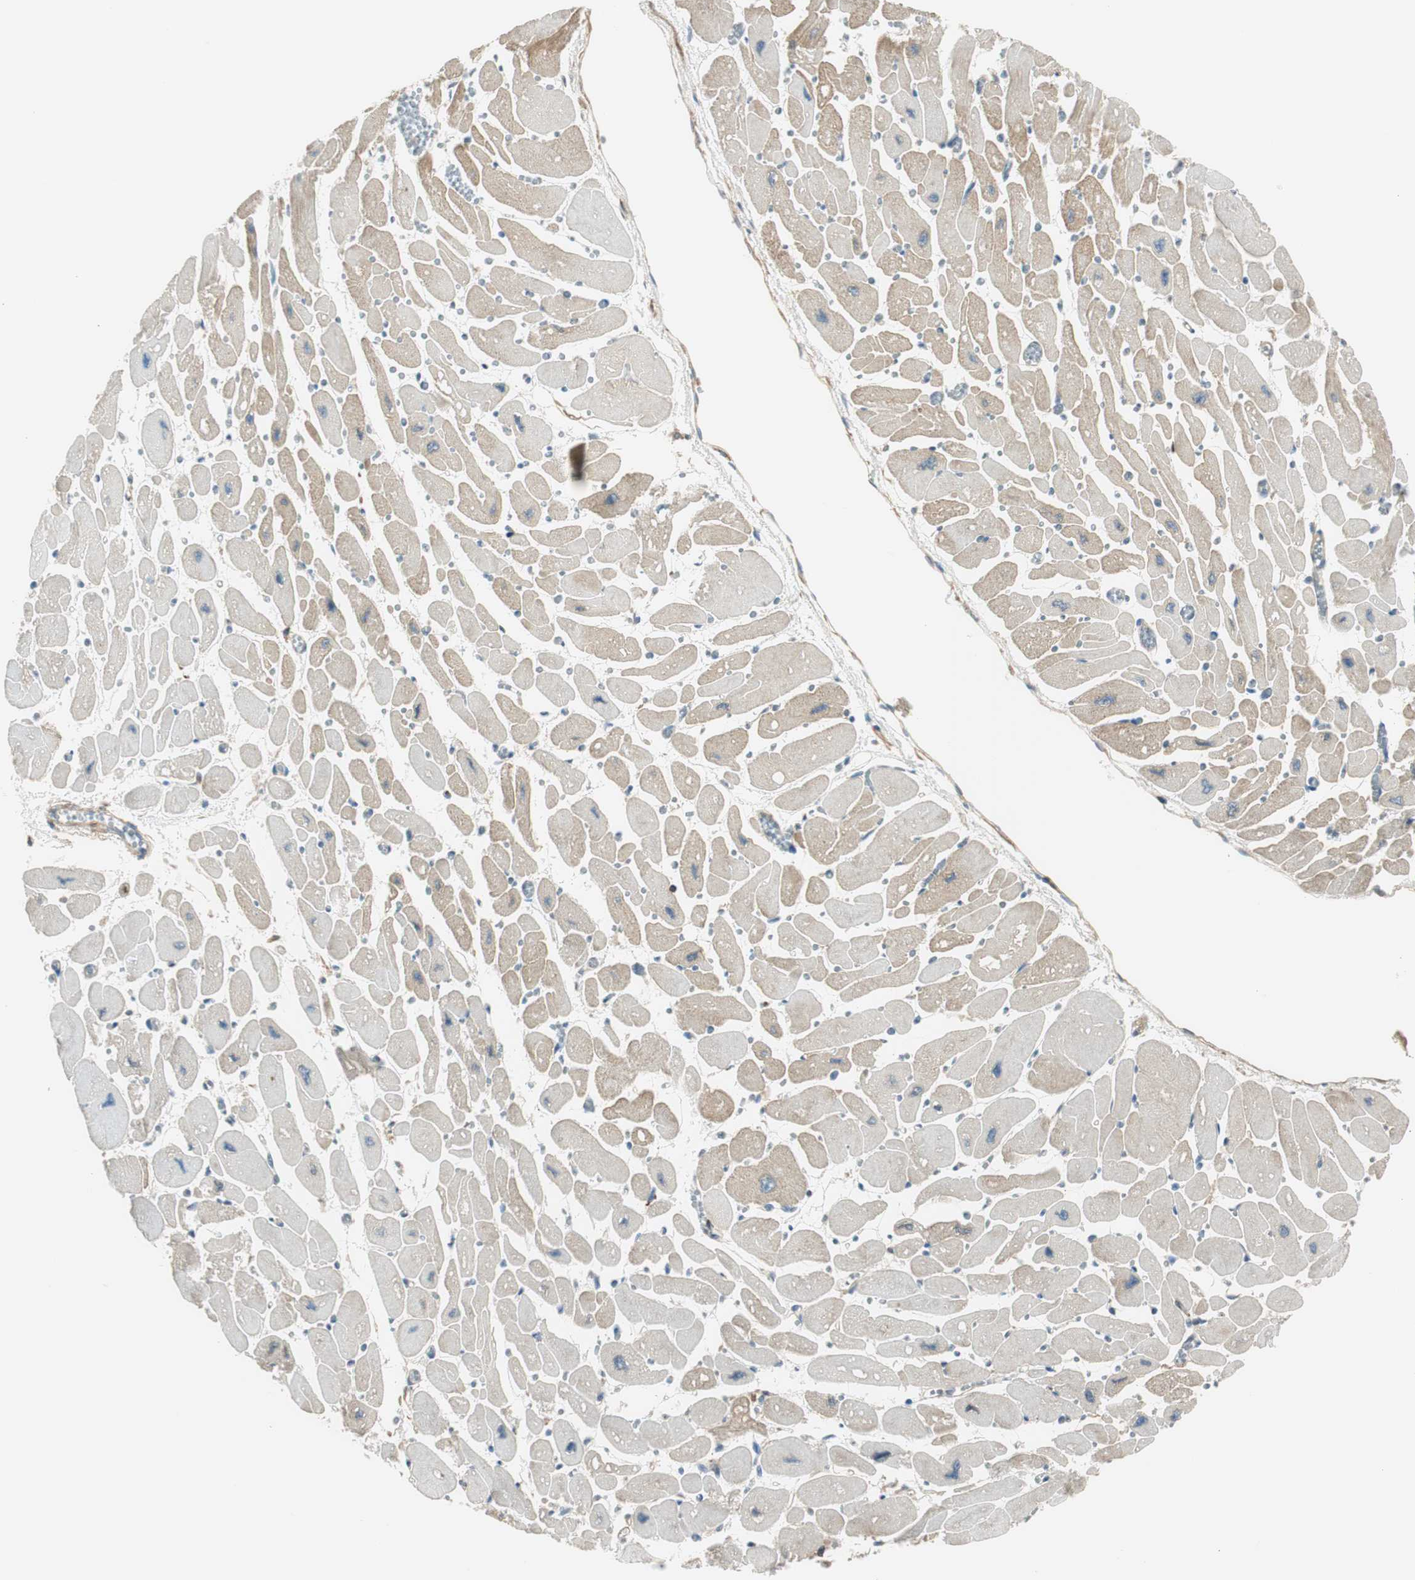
{"staining": {"intensity": "weak", "quantity": "<25%", "location": "cytoplasmic/membranous"}, "tissue": "heart muscle", "cell_type": "Cardiomyocytes", "image_type": "normal", "snomed": [{"axis": "morphology", "description": "Normal tissue, NOS"}, {"axis": "topography", "description": "Heart"}], "caption": "Immunohistochemistry photomicrograph of normal human heart muscle stained for a protein (brown), which shows no staining in cardiomyocytes.", "gene": "PI4K2B", "patient": {"sex": "female", "age": 54}}